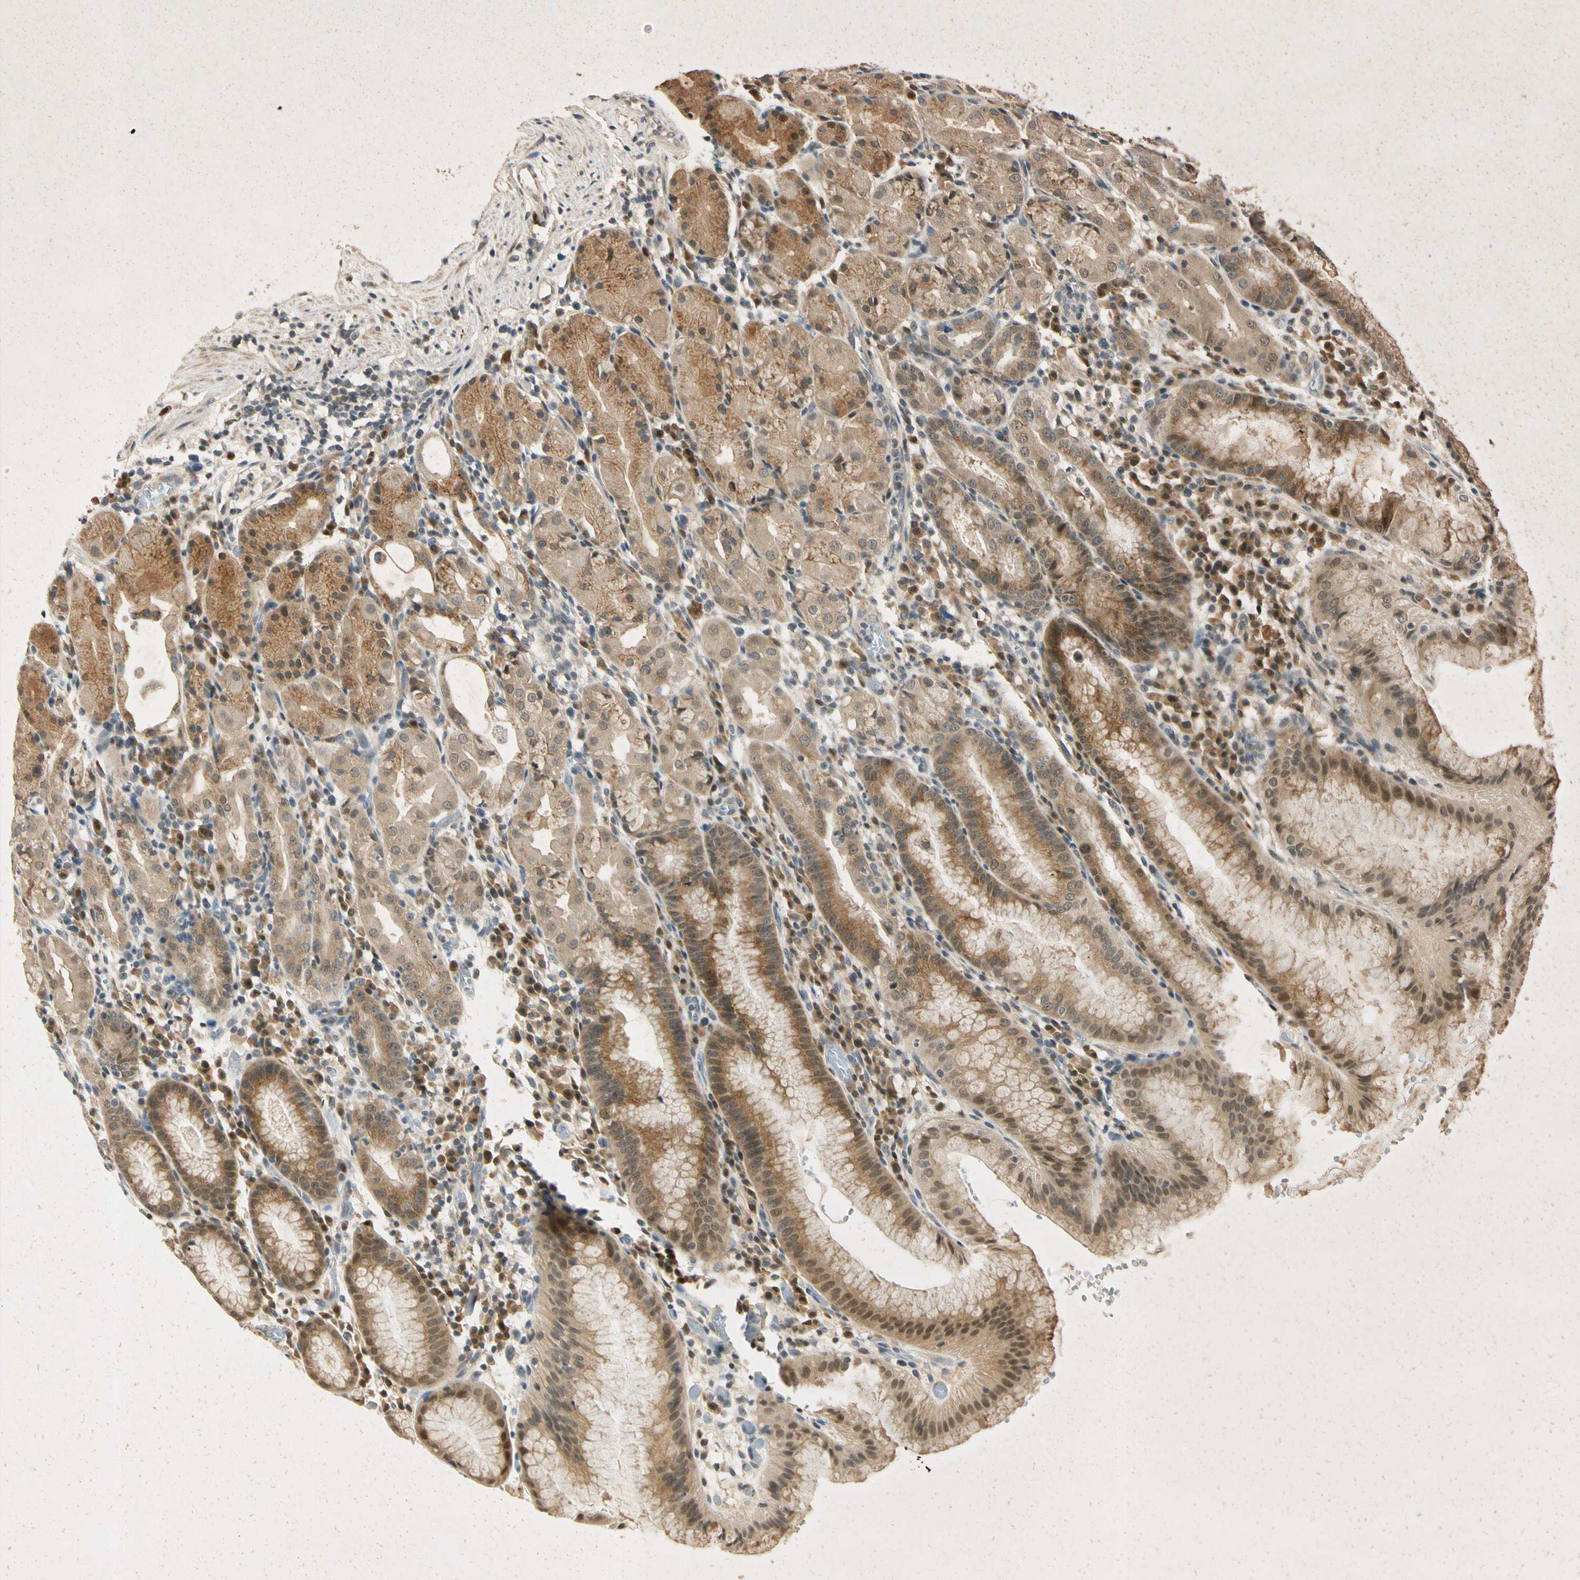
{"staining": {"intensity": "strong", "quantity": ">75%", "location": "cytoplasmic/membranous"}, "tissue": "stomach", "cell_type": "Glandular cells", "image_type": "normal", "snomed": [{"axis": "morphology", "description": "Normal tissue, NOS"}, {"axis": "topography", "description": "Stomach"}, {"axis": "topography", "description": "Stomach, lower"}], "caption": "This photomicrograph displays immunohistochemistry staining of unremarkable human stomach, with high strong cytoplasmic/membranous expression in approximately >75% of glandular cells.", "gene": "RPS6KB2", "patient": {"sex": "female", "age": 75}}